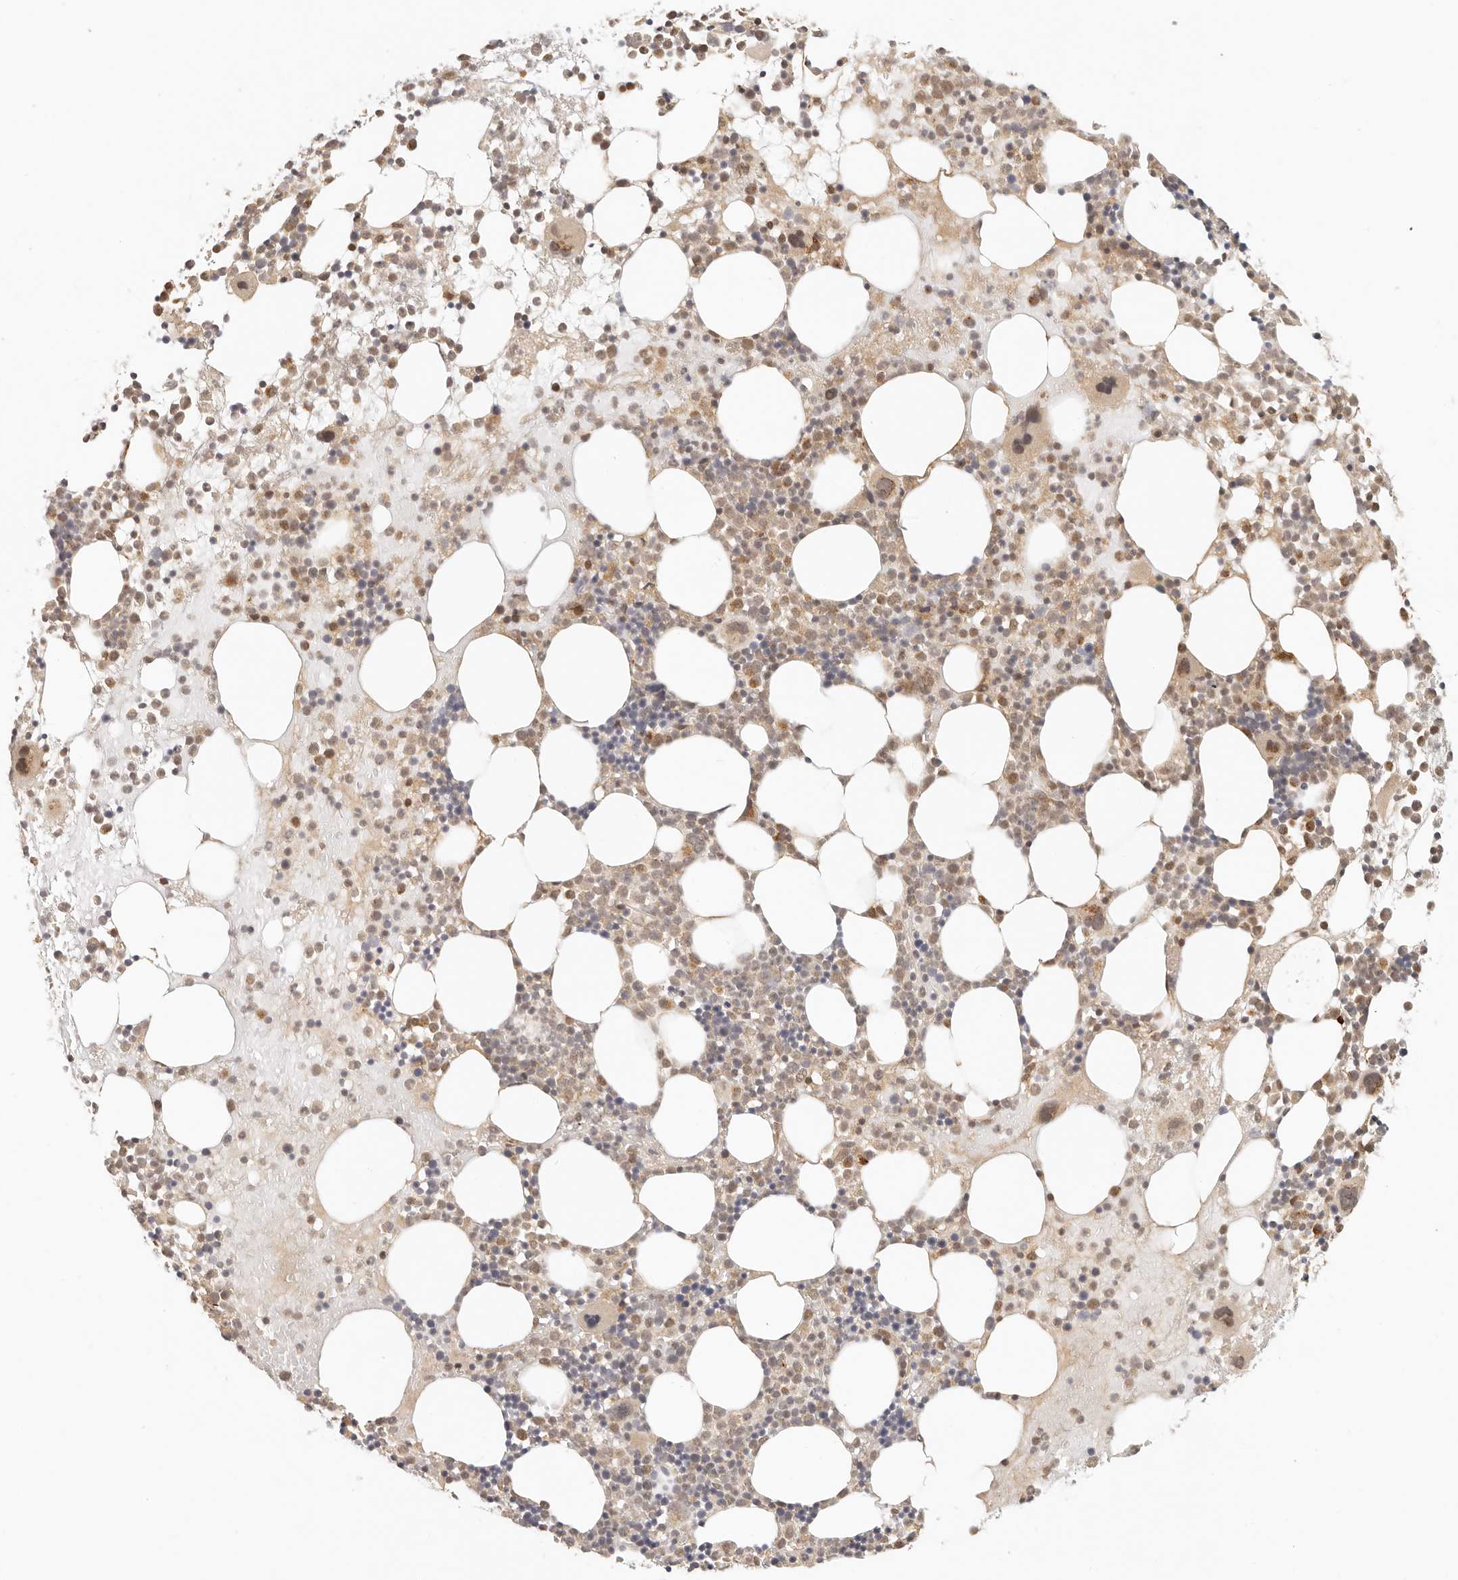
{"staining": {"intensity": "moderate", "quantity": "25%-75%", "location": "cytoplasmic/membranous,nuclear"}, "tissue": "bone marrow", "cell_type": "Hematopoietic cells", "image_type": "normal", "snomed": [{"axis": "morphology", "description": "Normal tissue, NOS"}, {"axis": "topography", "description": "Bone marrow"}], "caption": "Hematopoietic cells demonstrate medium levels of moderate cytoplasmic/membranous,nuclear positivity in about 25%-75% of cells in unremarkable human bone marrow.", "gene": "INTS11", "patient": {"sex": "female", "age": 57}}